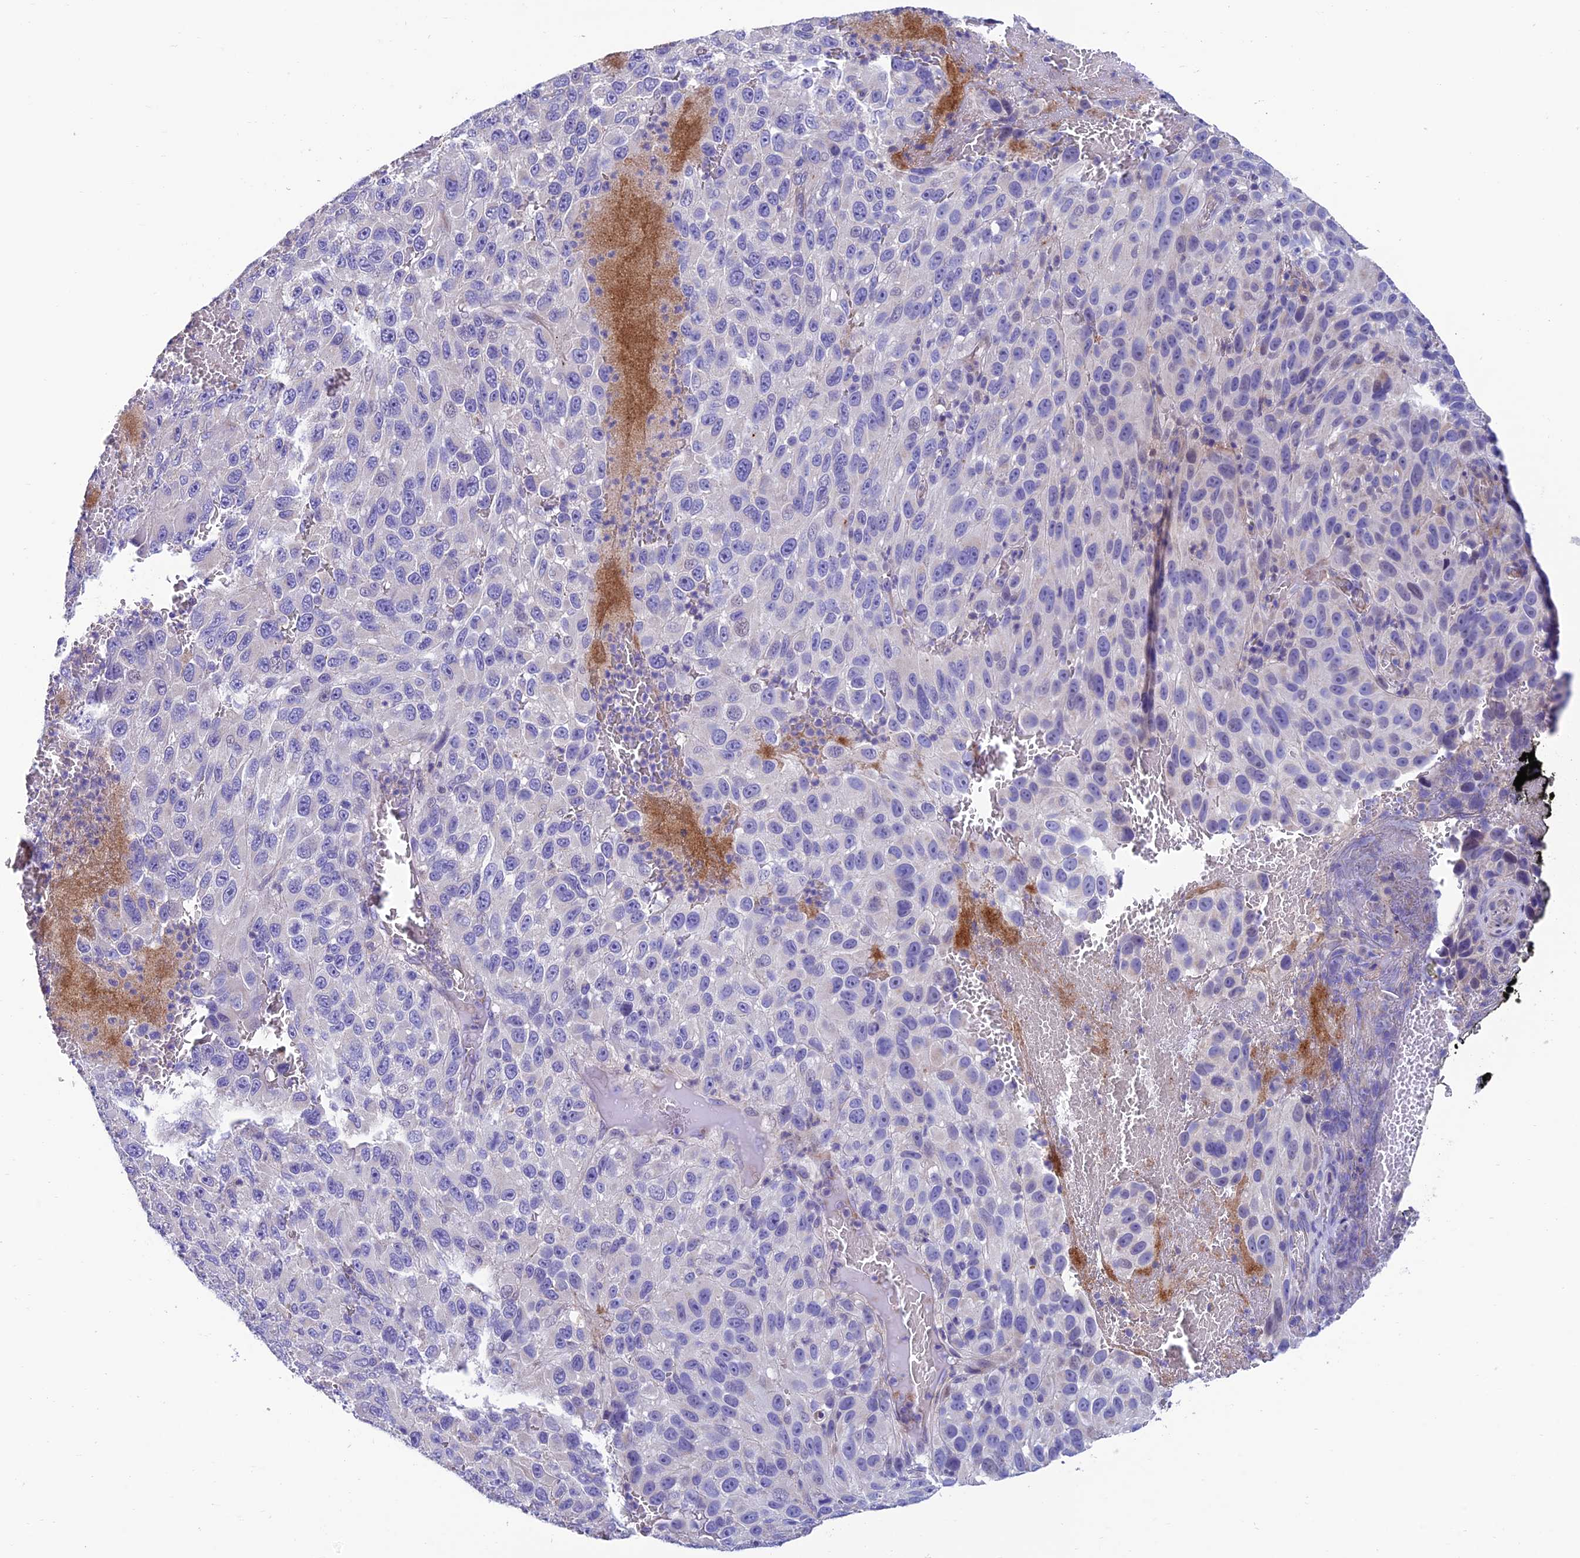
{"staining": {"intensity": "negative", "quantity": "none", "location": "none"}, "tissue": "melanoma", "cell_type": "Tumor cells", "image_type": "cancer", "snomed": [{"axis": "morphology", "description": "Normal tissue, NOS"}, {"axis": "morphology", "description": "Malignant melanoma, NOS"}, {"axis": "topography", "description": "Skin"}], "caption": "This is an immunohistochemistry photomicrograph of malignant melanoma. There is no positivity in tumor cells.", "gene": "FAM178B", "patient": {"sex": "female", "age": 96}}